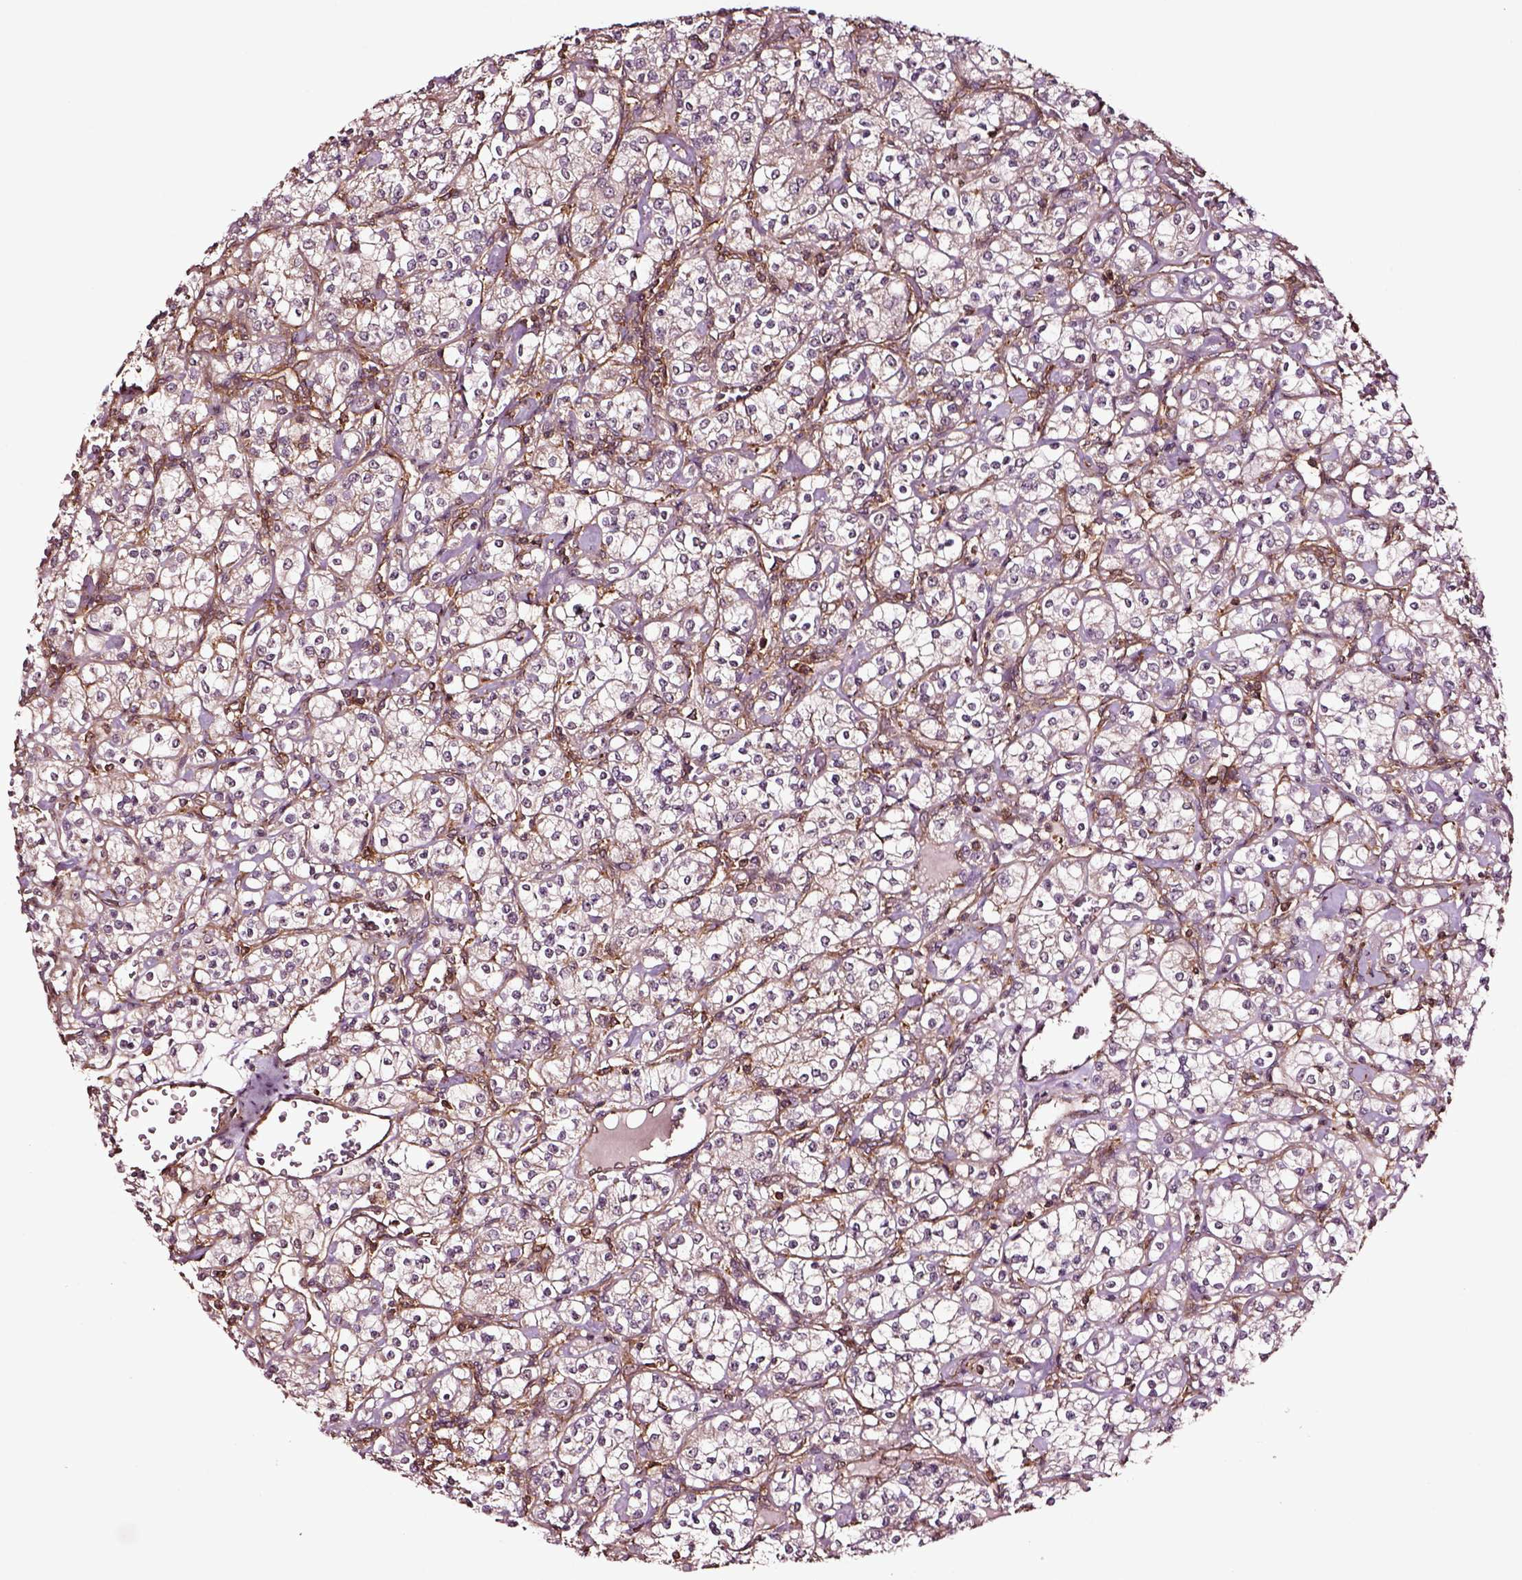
{"staining": {"intensity": "weak", "quantity": ">75%", "location": "cytoplasmic/membranous"}, "tissue": "renal cancer", "cell_type": "Tumor cells", "image_type": "cancer", "snomed": [{"axis": "morphology", "description": "Adenocarcinoma, NOS"}, {"axis": "topography", "description": "Kidney"}], "caption": "An image of adenocarcinoma (renal) stained for a protein demonstrates weak cytoplasmic/membranous brown staining in tumor cells.", "gene": "RASSF5", "patient": {"sex": "male", "age": 77}}